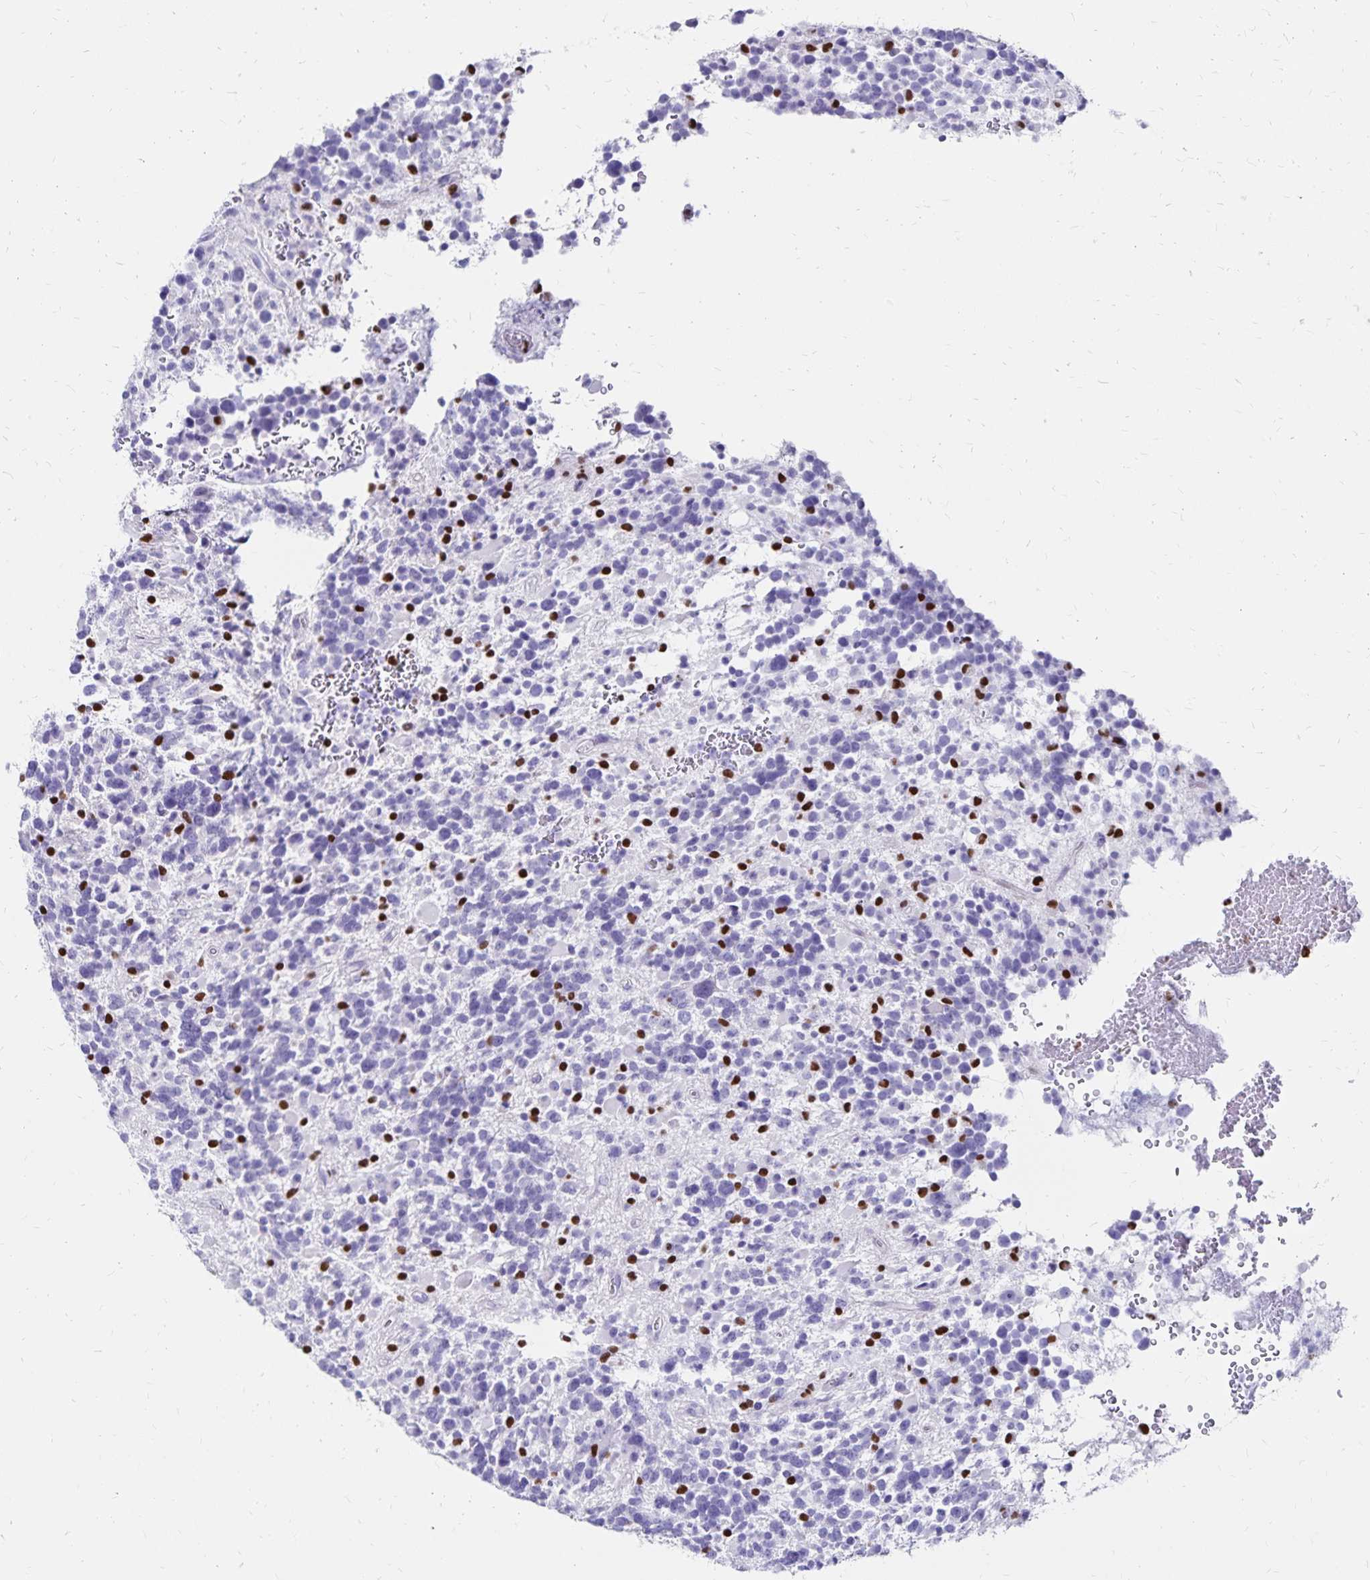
{"staining": {"intensity": "negative", "quantity": "none", "location": "none"}, "tissue": "glioma", "cell_type": "Tumor cells", "image_type": "cancer", "snomed": [{"axis": "morphology", "description": "Glioma, malignant, High grade"}, {"axis": "topography", "description": "Brain"}], "caption": "DAB (3,3'-diaminobenzidine) immunohistochemical staining of human high-grade glioma (malignant) displays no significant expression in tumor cells.", "gene": "IKZF1", "patient": {"sex": "female", "age": 40}}